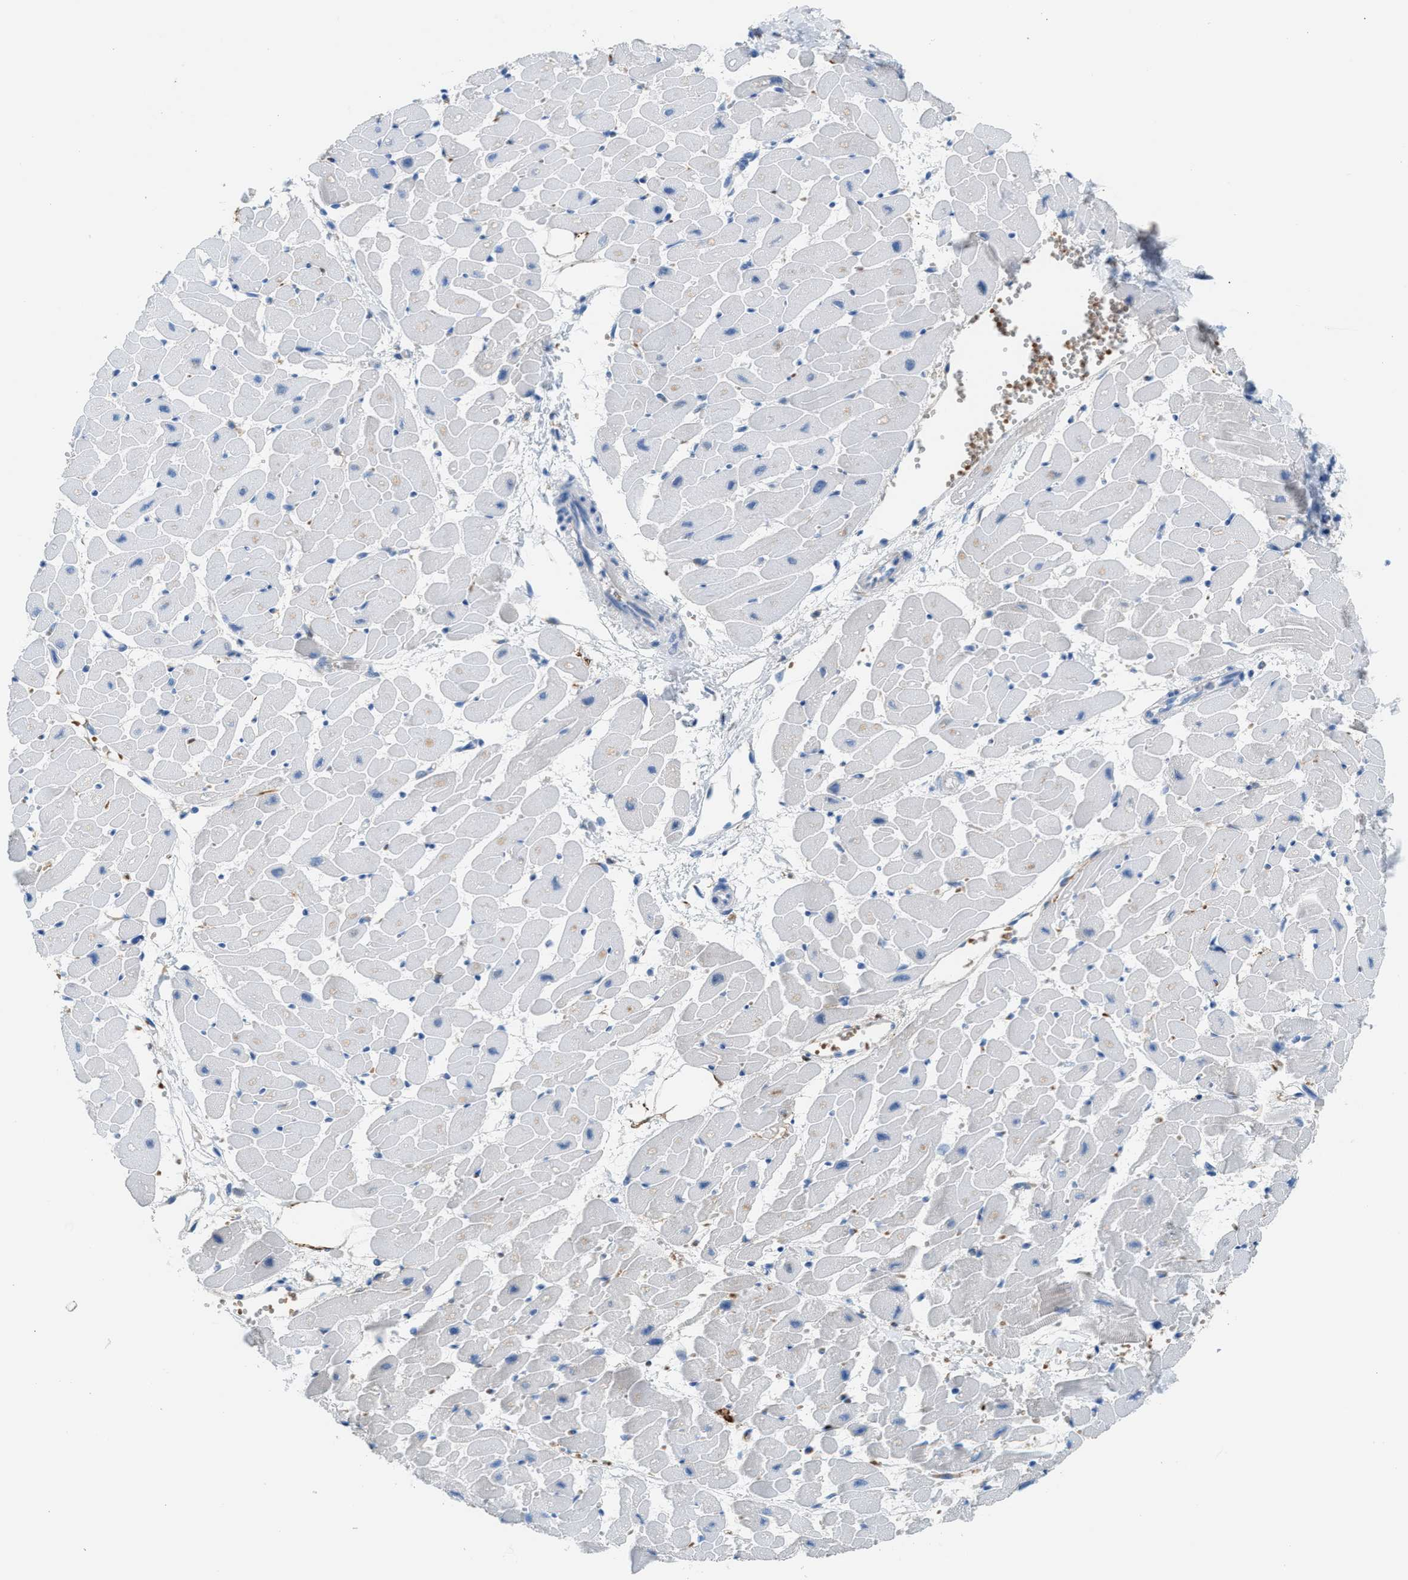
{"staining": {"intensity": "weak", "quantity": "<25%", "location": "cytoplasmic/membranous"}, "tissue": "heart muscle", "cell_type": "Cardiomyocytes", "image_type": "normal", "snomed": [{"axis": "morphology", "description": "Normal tissue, NOS"}, {"axis": "topography", "description": "Heart"}], "caption": "A photomicrograph of heart muscle stained for a protein demonstrates no brown staining in cardiomyocytes.", "gene": "CA3", "patient": {"sex": "female", "age": 19}}